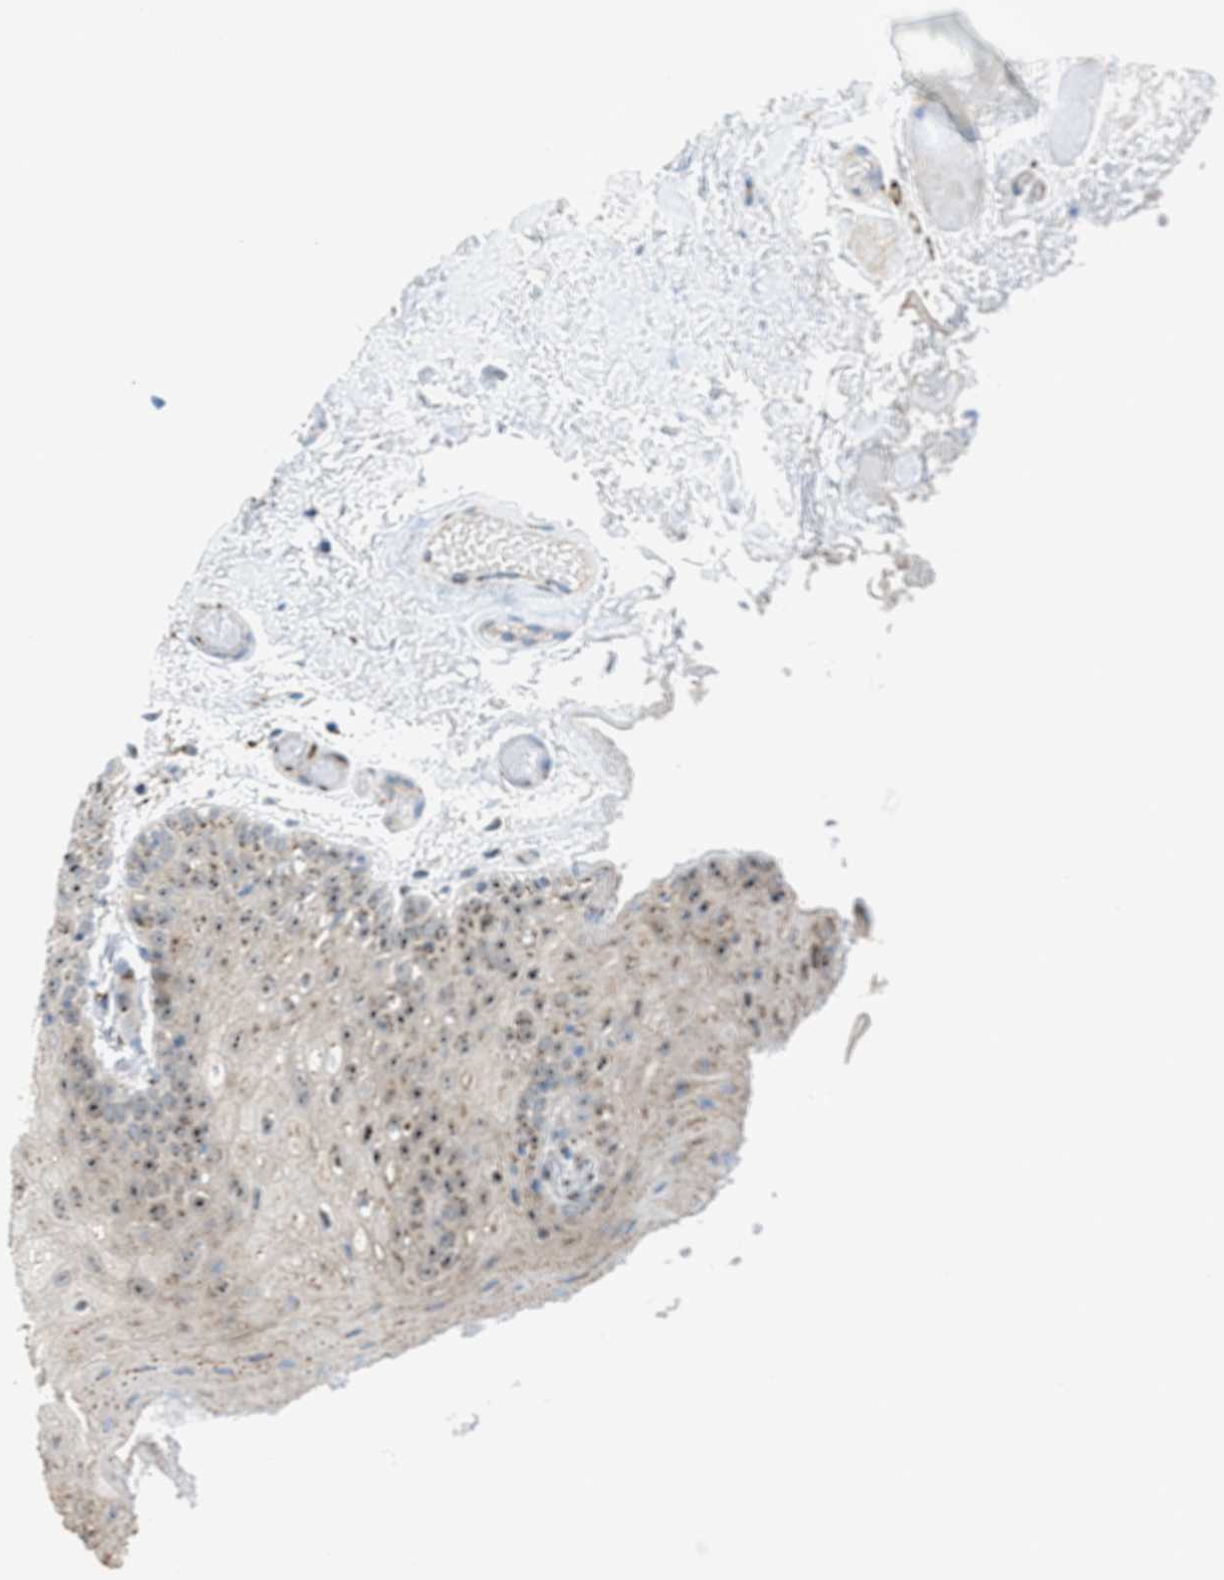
{"staining": {"intensity": "moderate", "quantity": "25%-75%", "location": "cytoplasmic/membranous,nuclear"}, "tissue": "oral mucosa", "cell_type": "Squamous epithelial cells", "image_type": "normal", "snomed": [{"axis": "morphology", "description": "Normal tissue, NOS"}, {"axis": "morphology", "description": "Squamous cell carcinoma, NOS"}, {"axis": "topography", "description": "Oral tissue"}, {"axis": "topography", "description": "Head-Neck"}], "caption": "A brown stain labels moderate cytoplasmic/membranous,nuclear expression of a protein in squamous epithelial cells of normal oral mucosa.", "gene": "SLC38A10", "patient": {"sex": "male", "age": 71}}